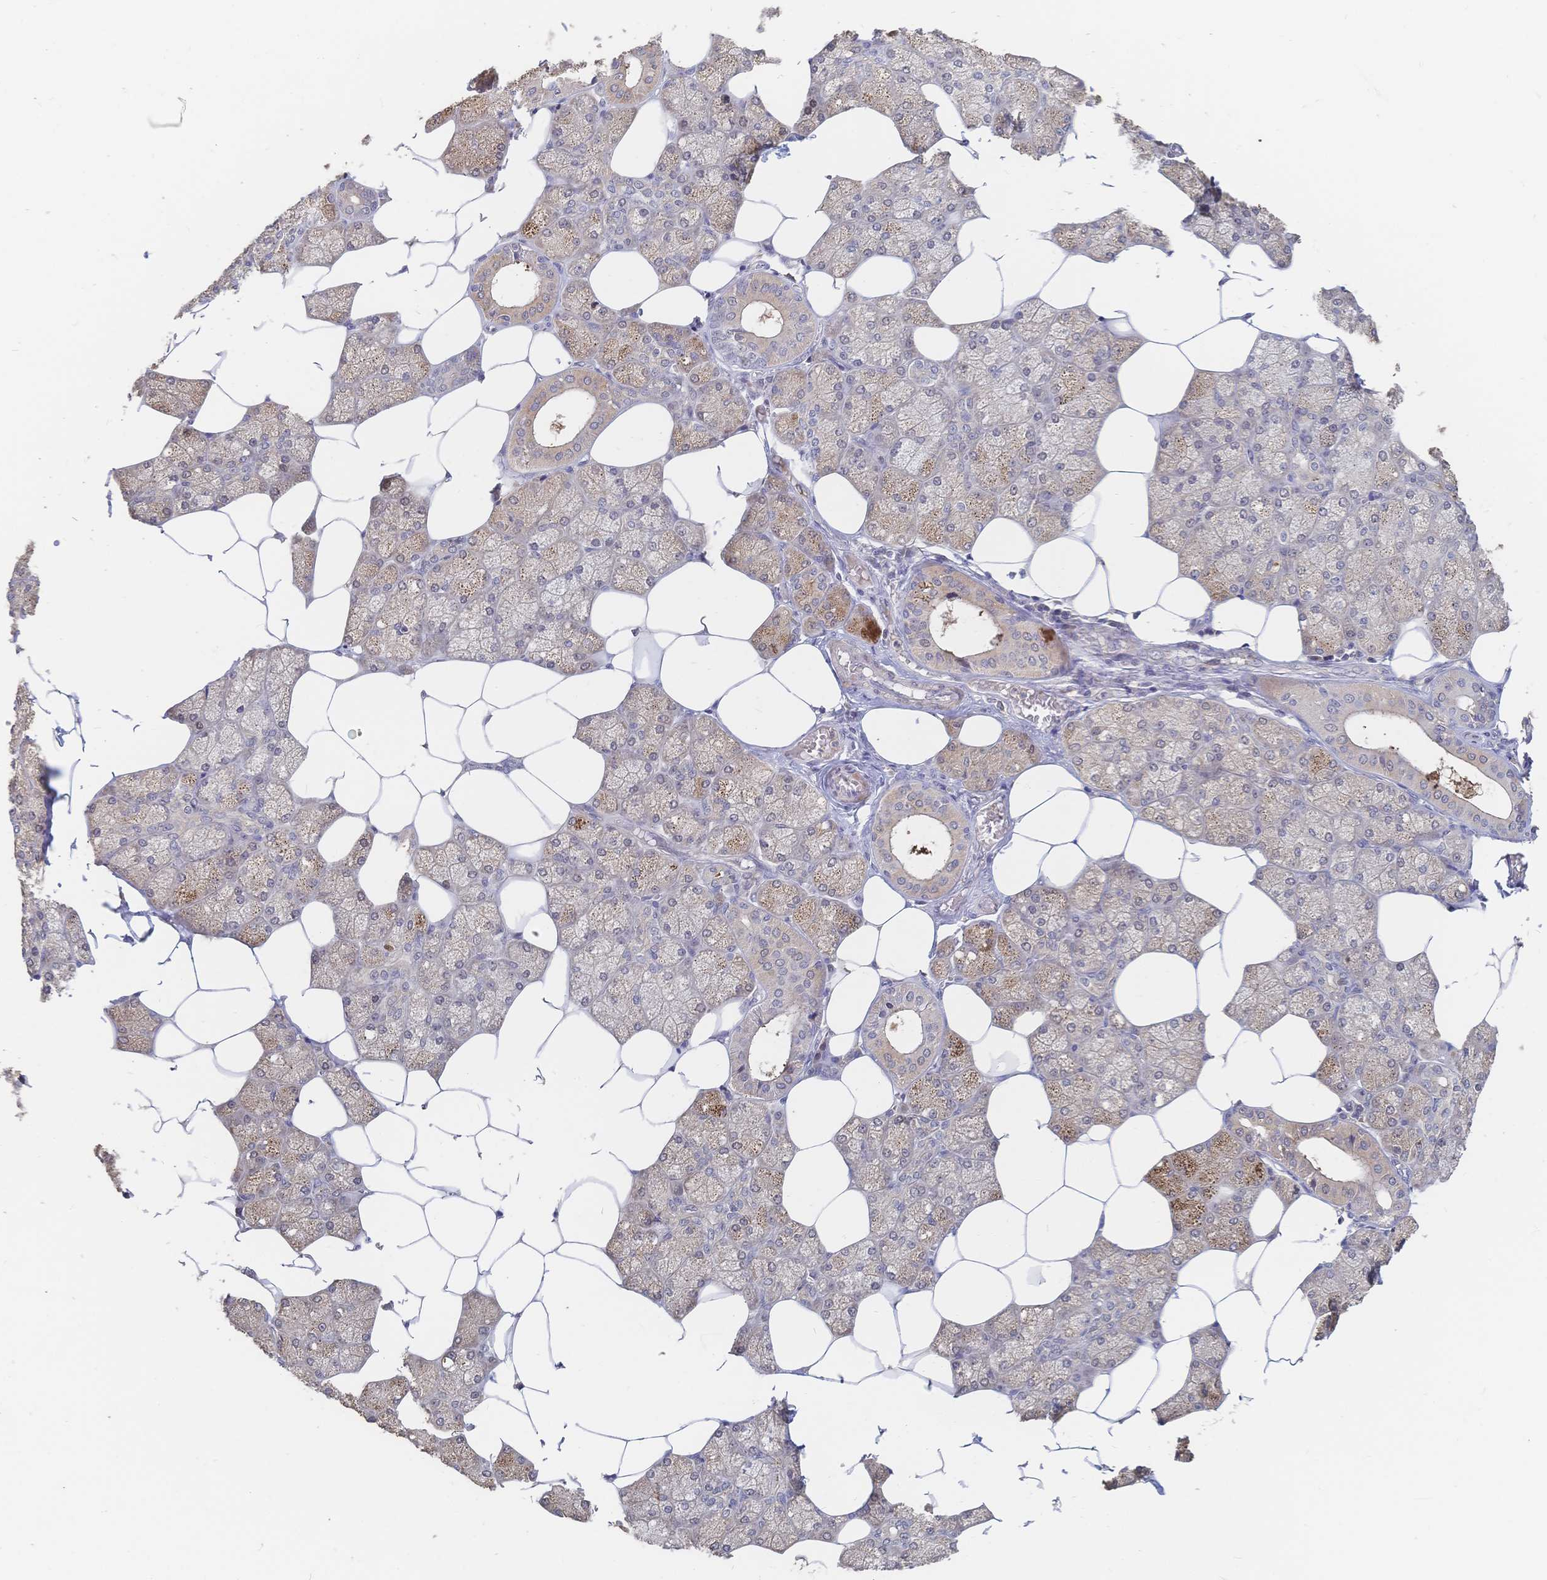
{"staining": {"intensity": "moderate", "quantity": "25%-75%", "location": "cytoplasmic/membranous"}, "tissue": "salivary gland", "cell_type": "Glandular cells", "image_type": "normal", "snomed": [{"axis": "morphology", "description": "Normal tissue, NOS"}, {"axis": "topography", "description": "Salivary gland"}], "caption": "Immunohistochemistry of normal human salivary gland reveals medium levels of moderate cytoplasmic/membranous staining in about 25%-75% of glandular cells.", "gene": "LRP5", "patient": {"sex": "female", "age": 43}}